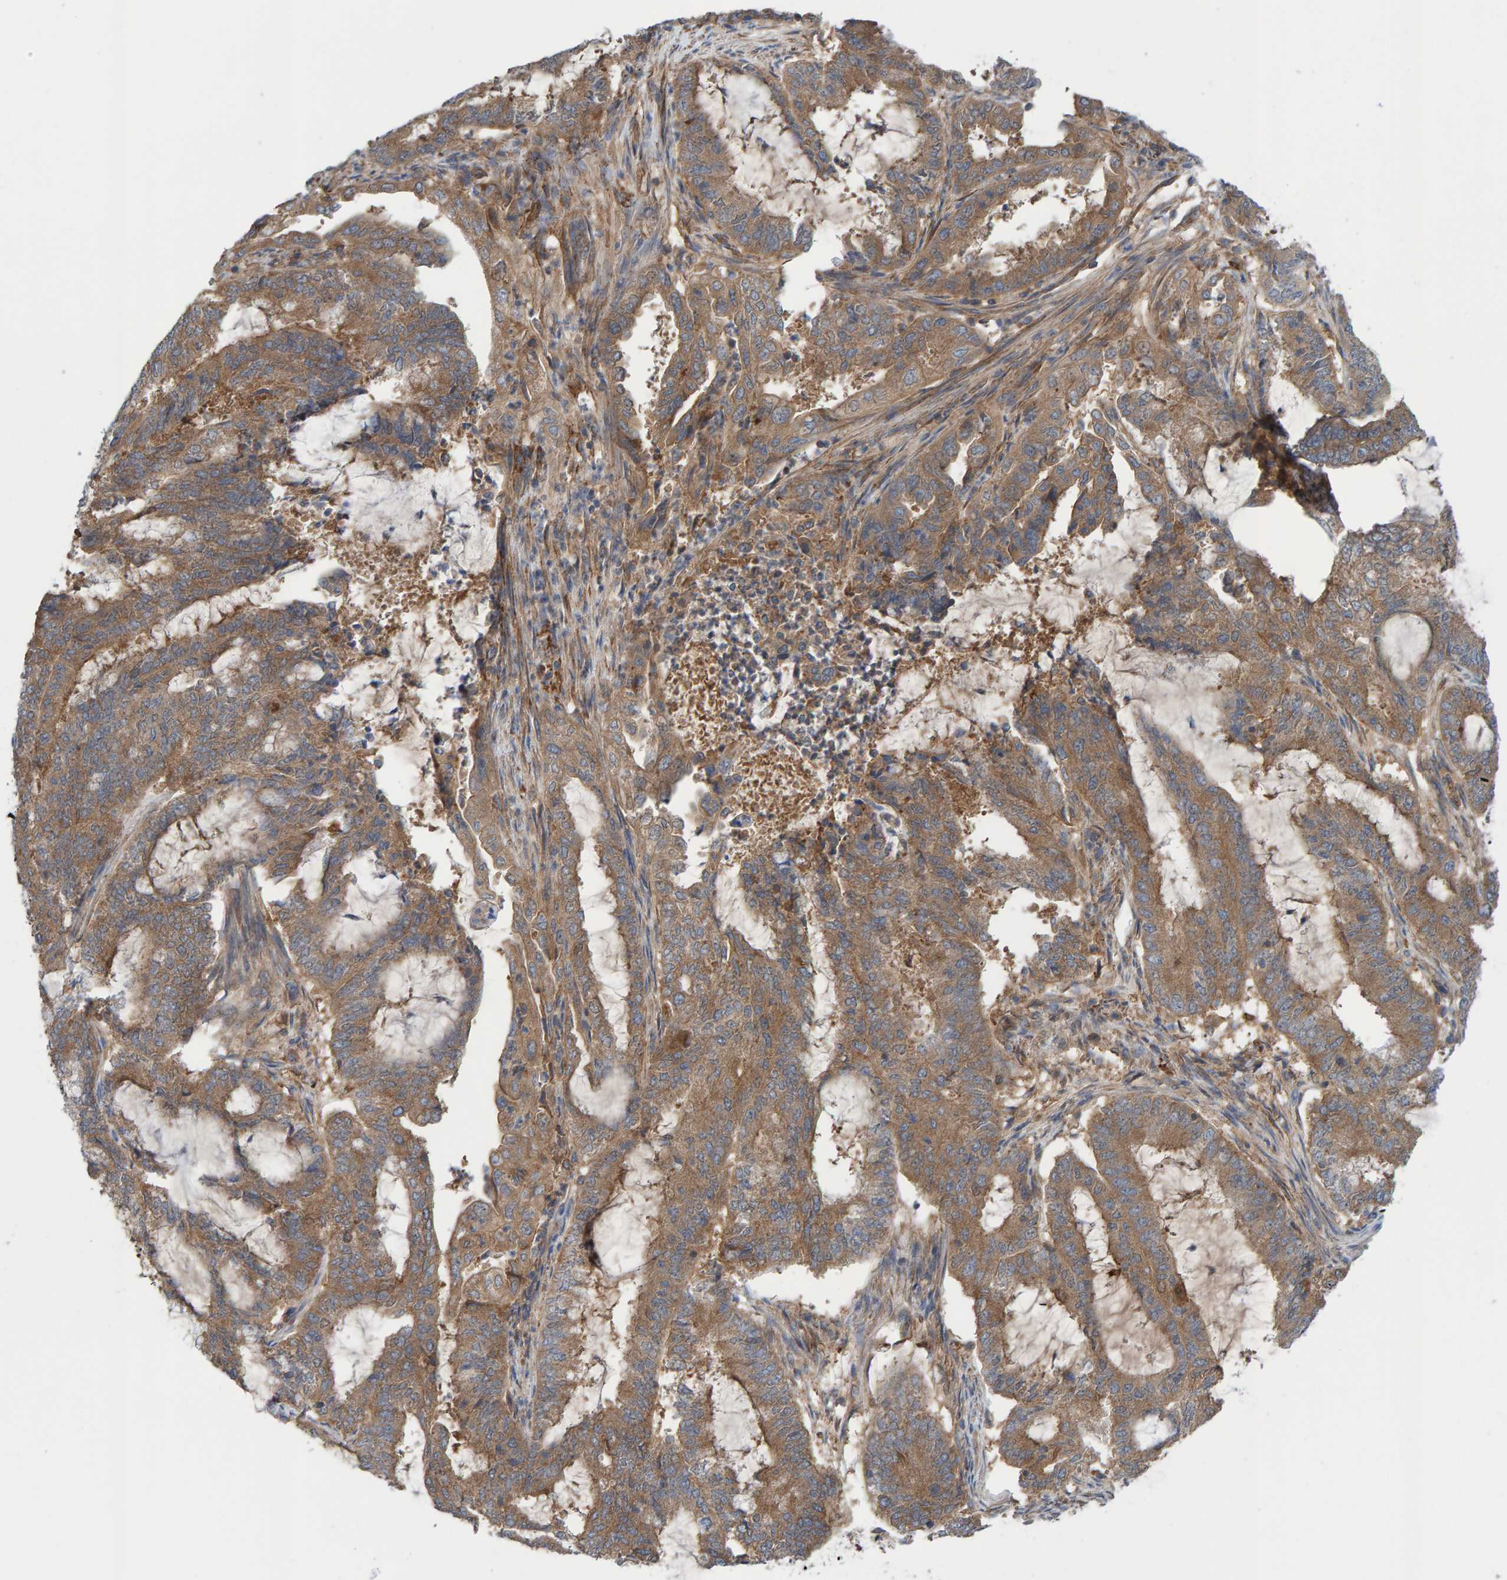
{"staining": {"intensity": "moderate", "quantity": ">75%", "location": "cytoplasmic/membranous"}, "tissue": "endometrial cancer", "cell_type": "Tumor cells", "image_type": "cancer", "snomed": [{"axis": "morphology", "description": "Adenocarcinoma, NOS"}, {"axis": "topography", "description": "Endometrium"}], "caption": "Immunohistochemical staining of human endometrial cancer displays medium levels of moderate cytoplasmic/membranous staining in about >75% of tumor cells.", "gene": "LRSAM1", "patient": {"sex": "female", "age": 51}}